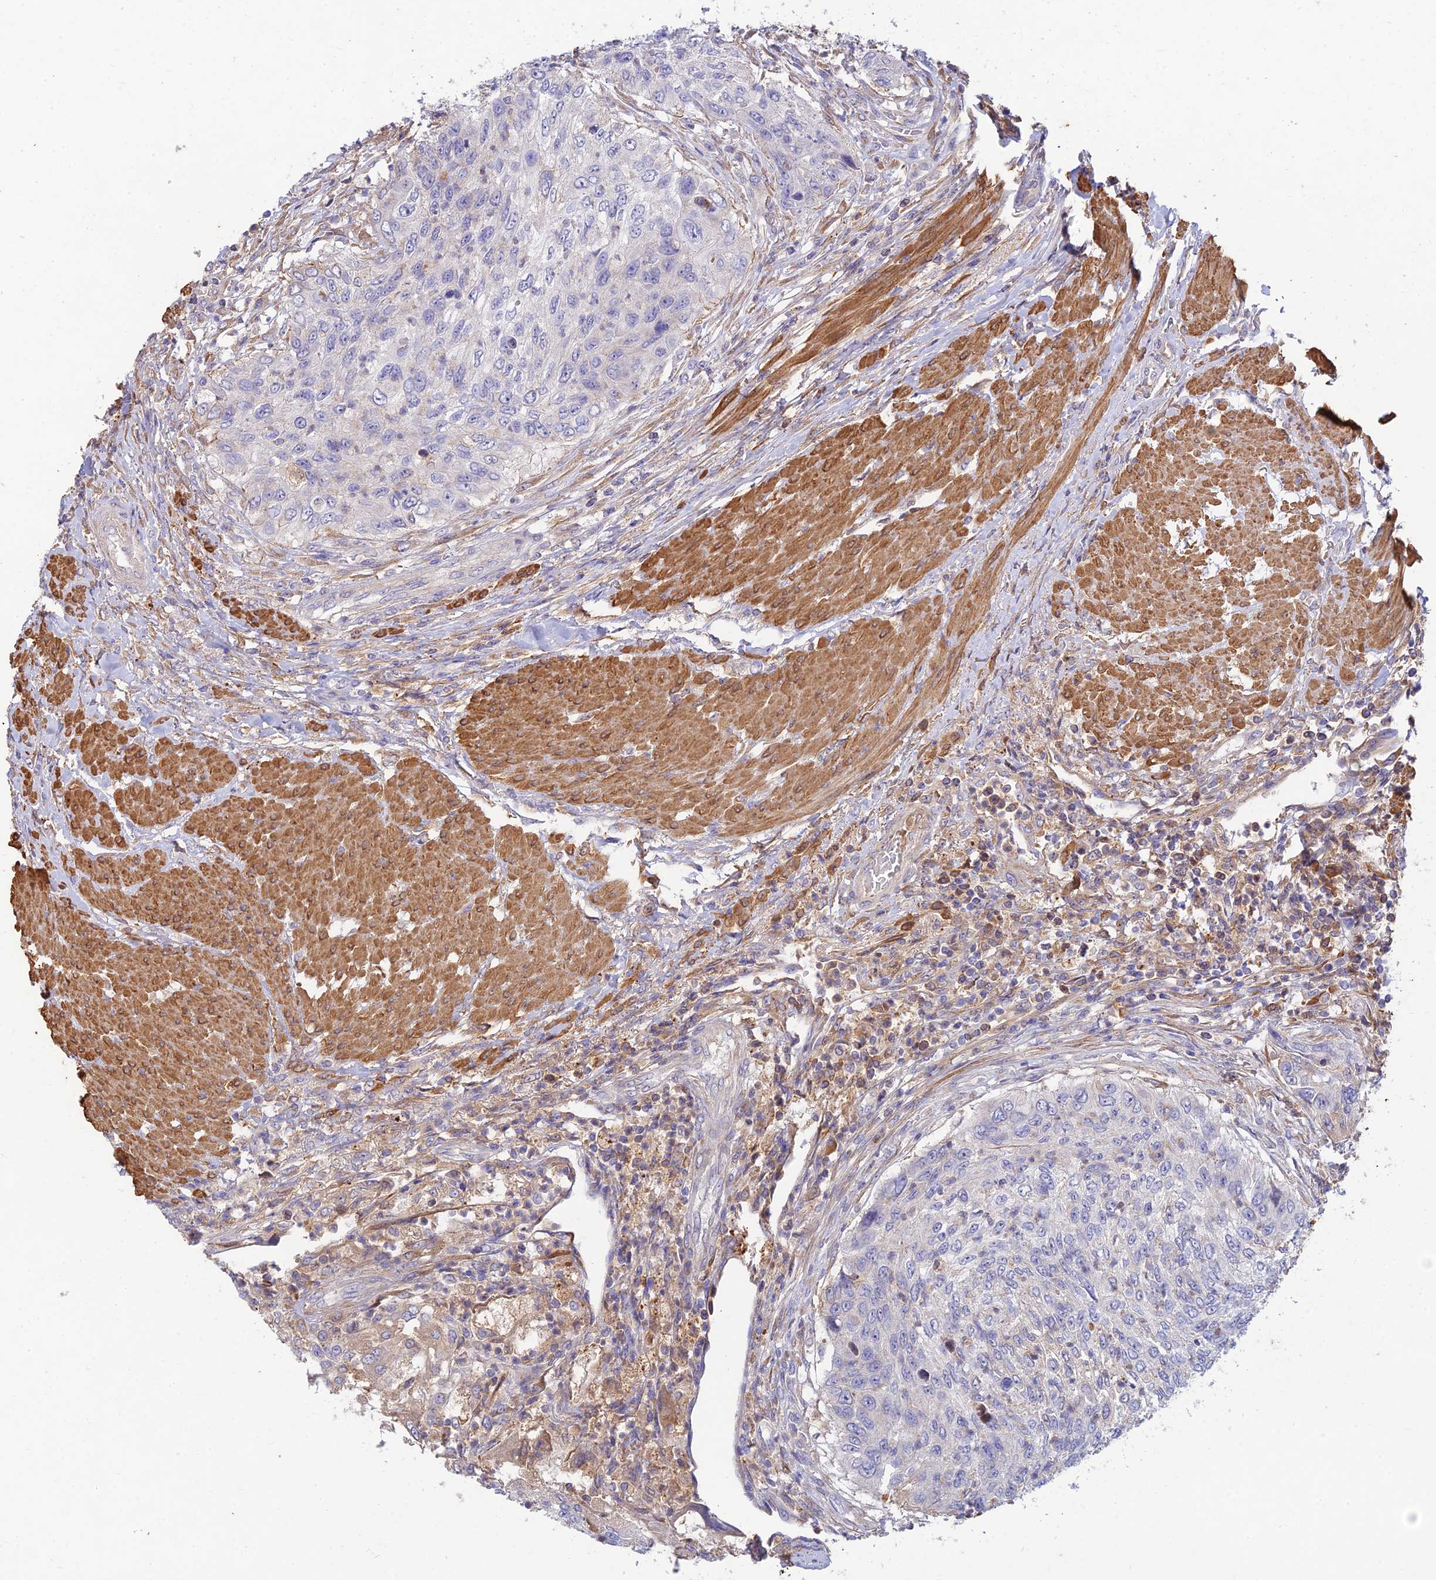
{"staining": {"intensity": "negative", "quantity": "none", "location": "none"}, "tissue": "urothelial cancer", "cell_type": "Tumor cells", "image_type": "cancer", "snomed": [{"axis": "morphology", "description": "Urothelial carcinoma, High grade"}, {"axis": "topography", "description": "Urinary bladder"}], "caption": "IHC micrograph of urothelial carcinoma (high-grade) stained for a protein (brown), which exhibits no staining in tumor cells.", "gene": "ACSM5", "patient": {"sex": "female", "age": 60}}